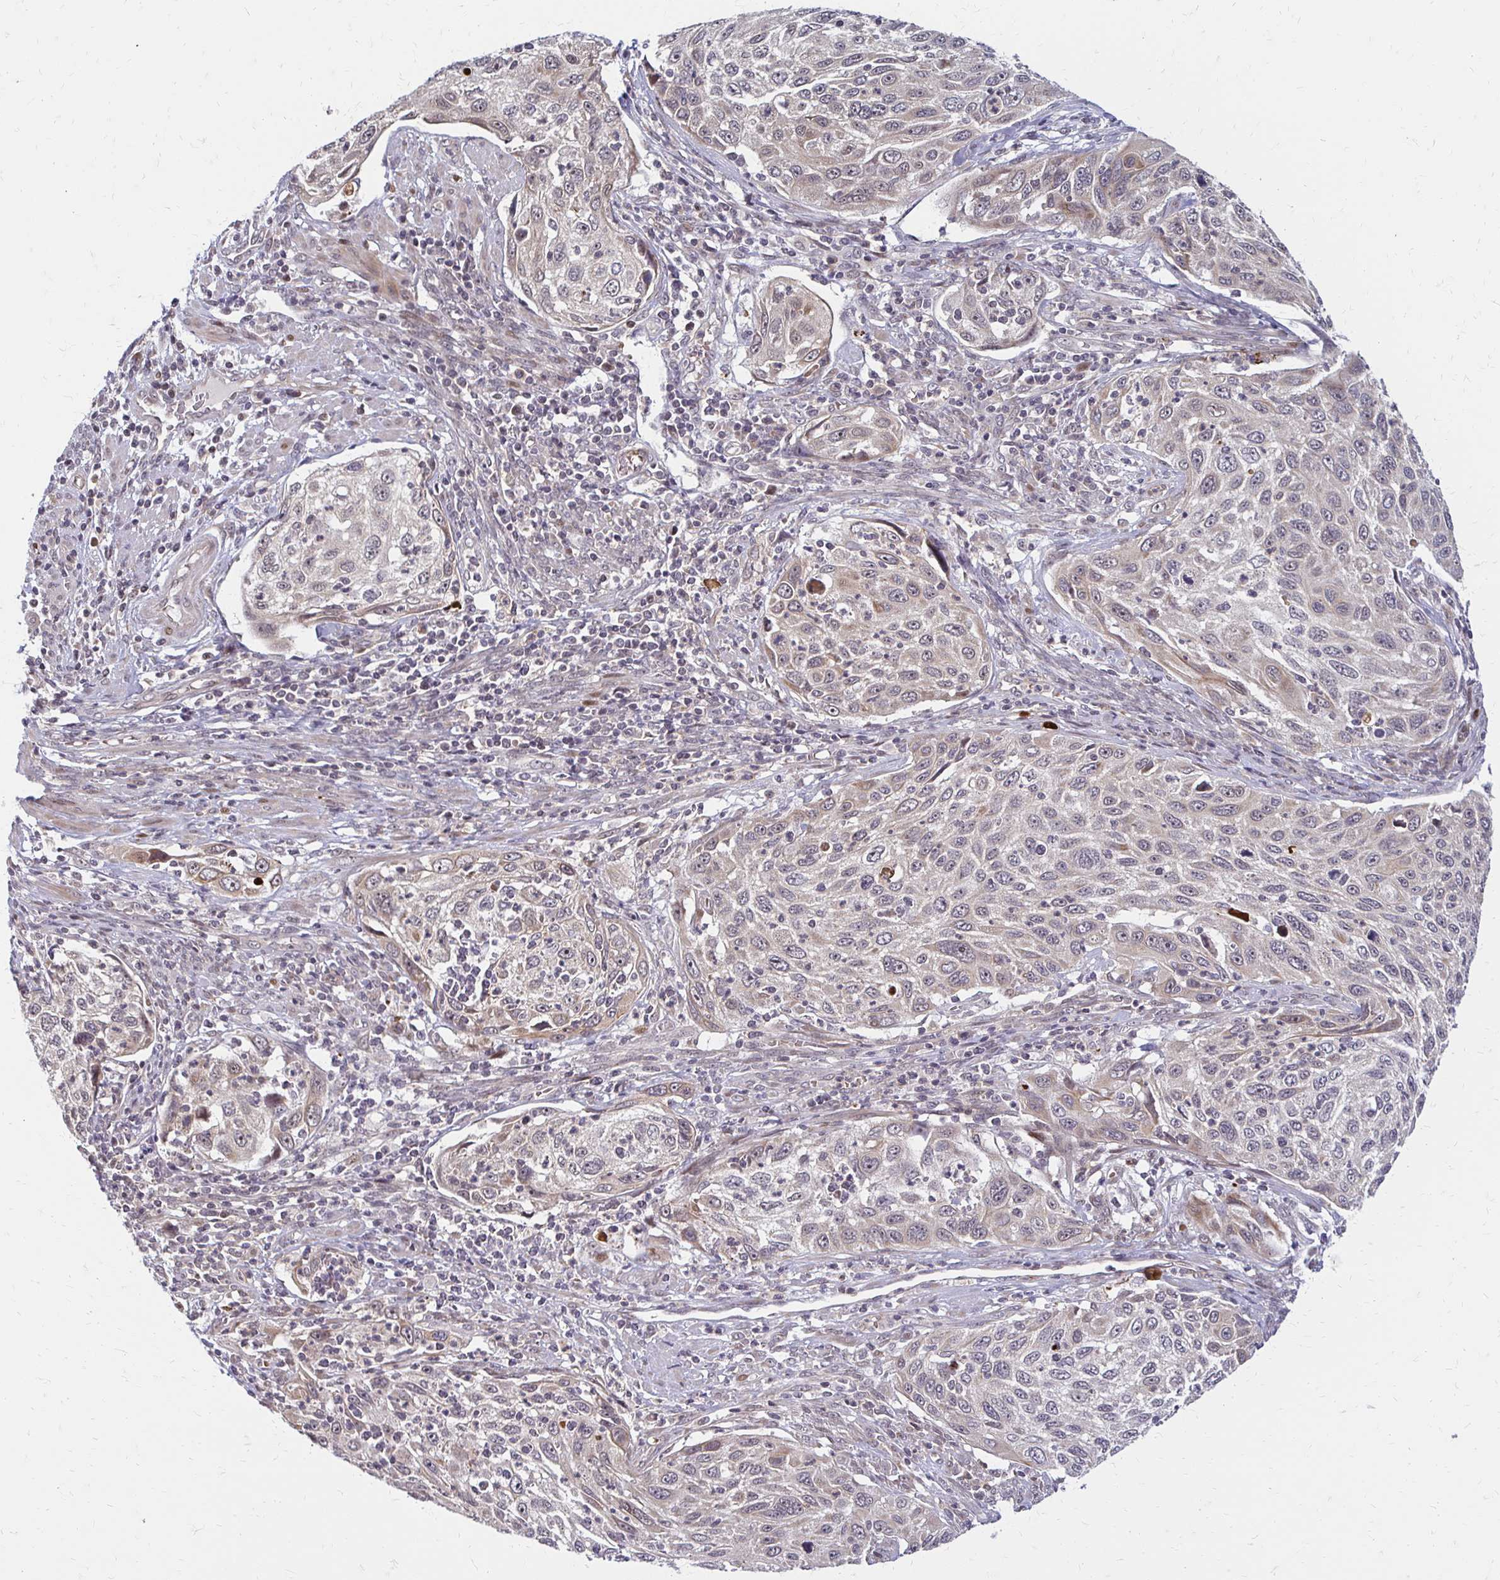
{"staining": {"intensity": "weak", "quantity": "<25%", "location": "cytoplasmic/membranous"}, "tissue": "cervical cancer", "cell_type": "Tumor cells", "image_type": "cancer", "snomed": [{"axis": "morphology", "description": "Squamous cell carcinoma, NOS"}, {"axis": "topography", "description": "Cervix"}], "caption": "This is an IHC histopathology image of human cervical squamous cell carcinoma. There is no positivity in tumor cells.", "gene": "TRIR", "patient": {"sex": "female", "age": 70}}